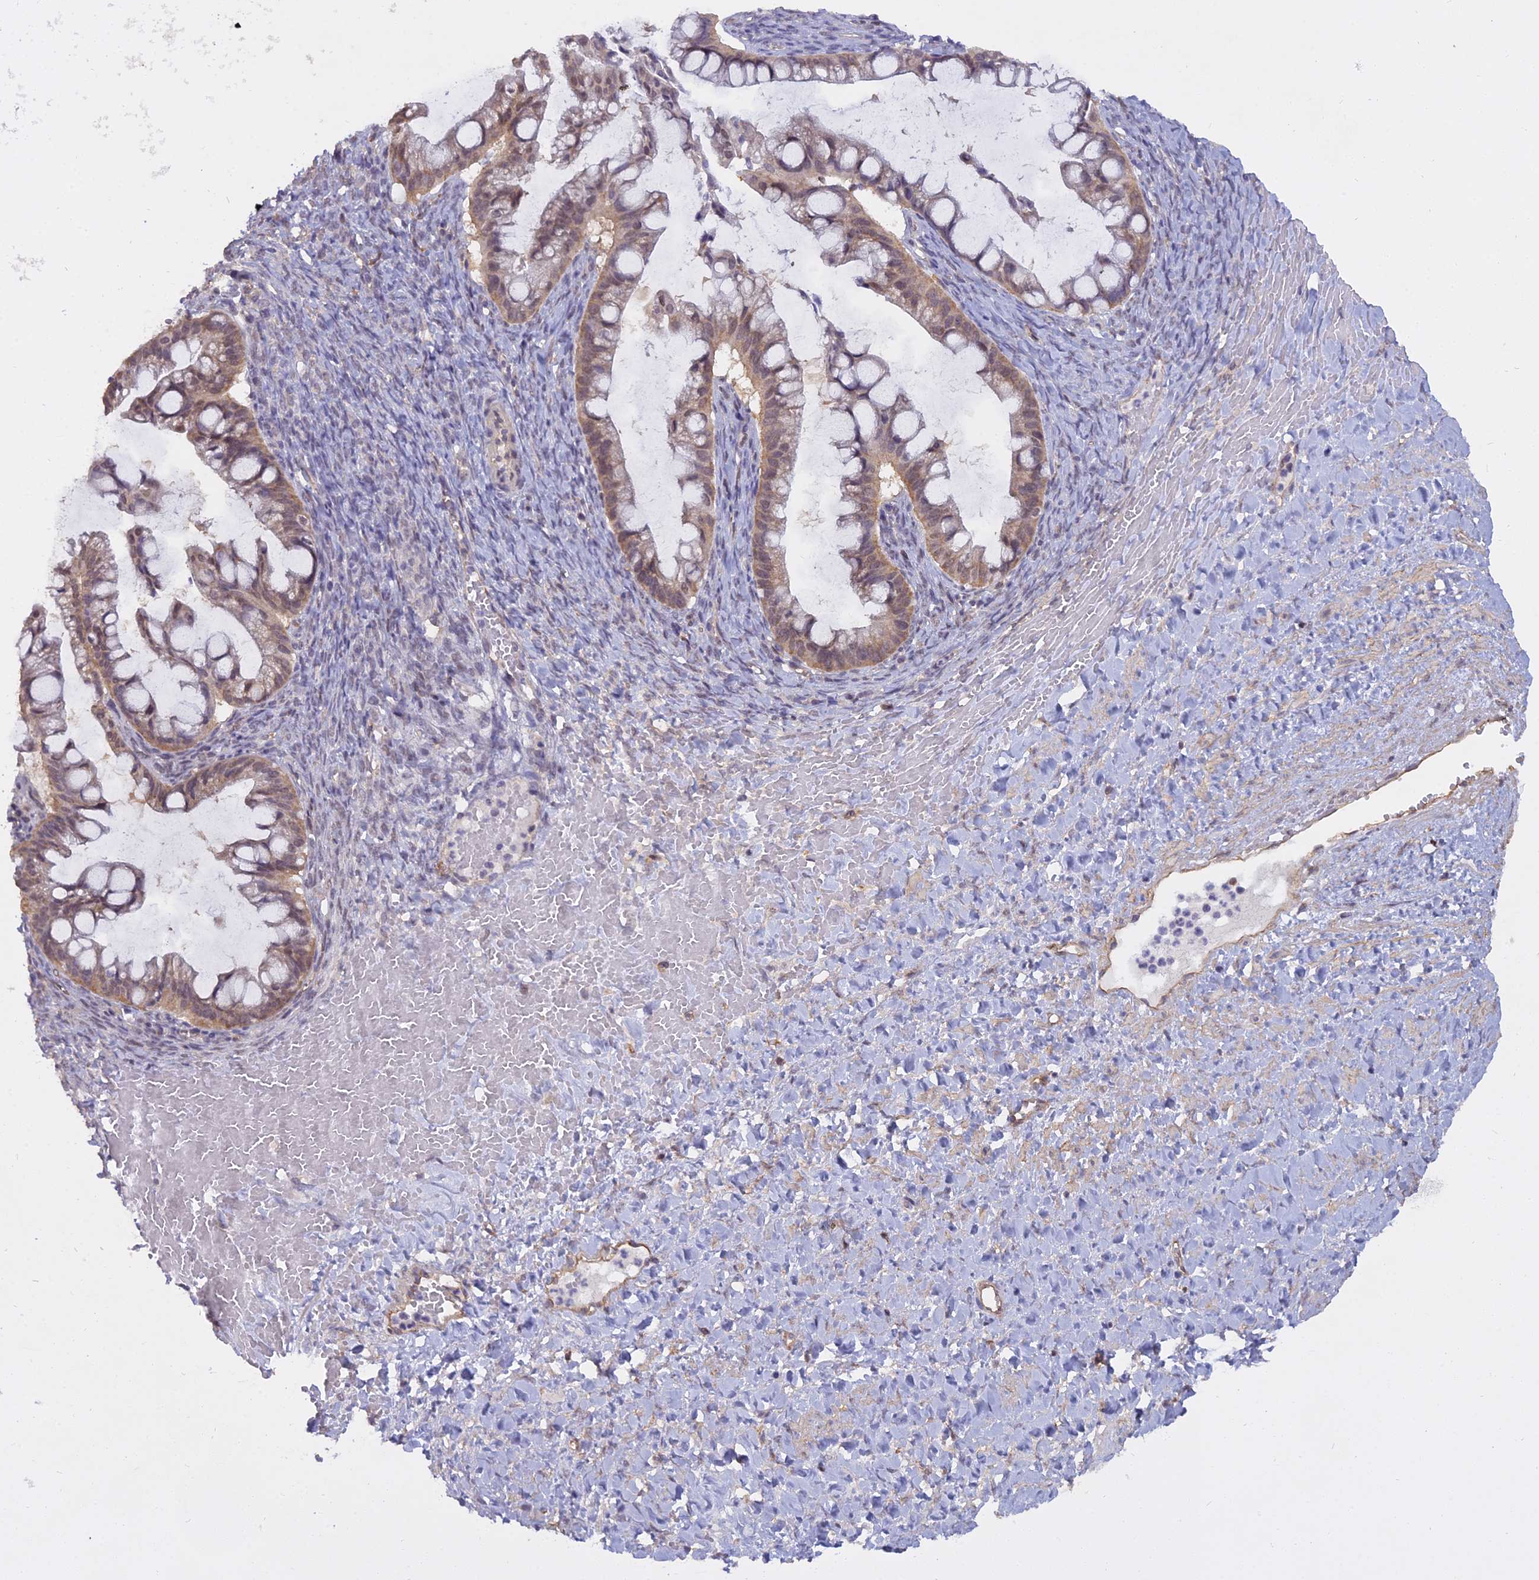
{"staining": {"intensity": "weak", "quantity": ">75%", "location": "cytoplasmic/membranous"}, "tissue": "ovarian cancer", "cell_type": "Tumor cells", "image_type": "cancer", "snomed": [{"axis": "morphology", "description": "Cystadenocarcinoma, mucinous, NOS"}, {"axis": "topography", "description": "Ovary"}], "caption": "Immunohistochemistry histopathology image of neoplastic tissue: human ovarian mucinous cystadenocarcinoma stained using immunohistochemistry exhibits low levels of weak protein expression localized specifically in the cytoplasmic/membranous of tumor cells, appearing as a cytoplasmic/membranous brown color.", "gene": "BLNK", "patient": {"sex": "female", "age": 73}}